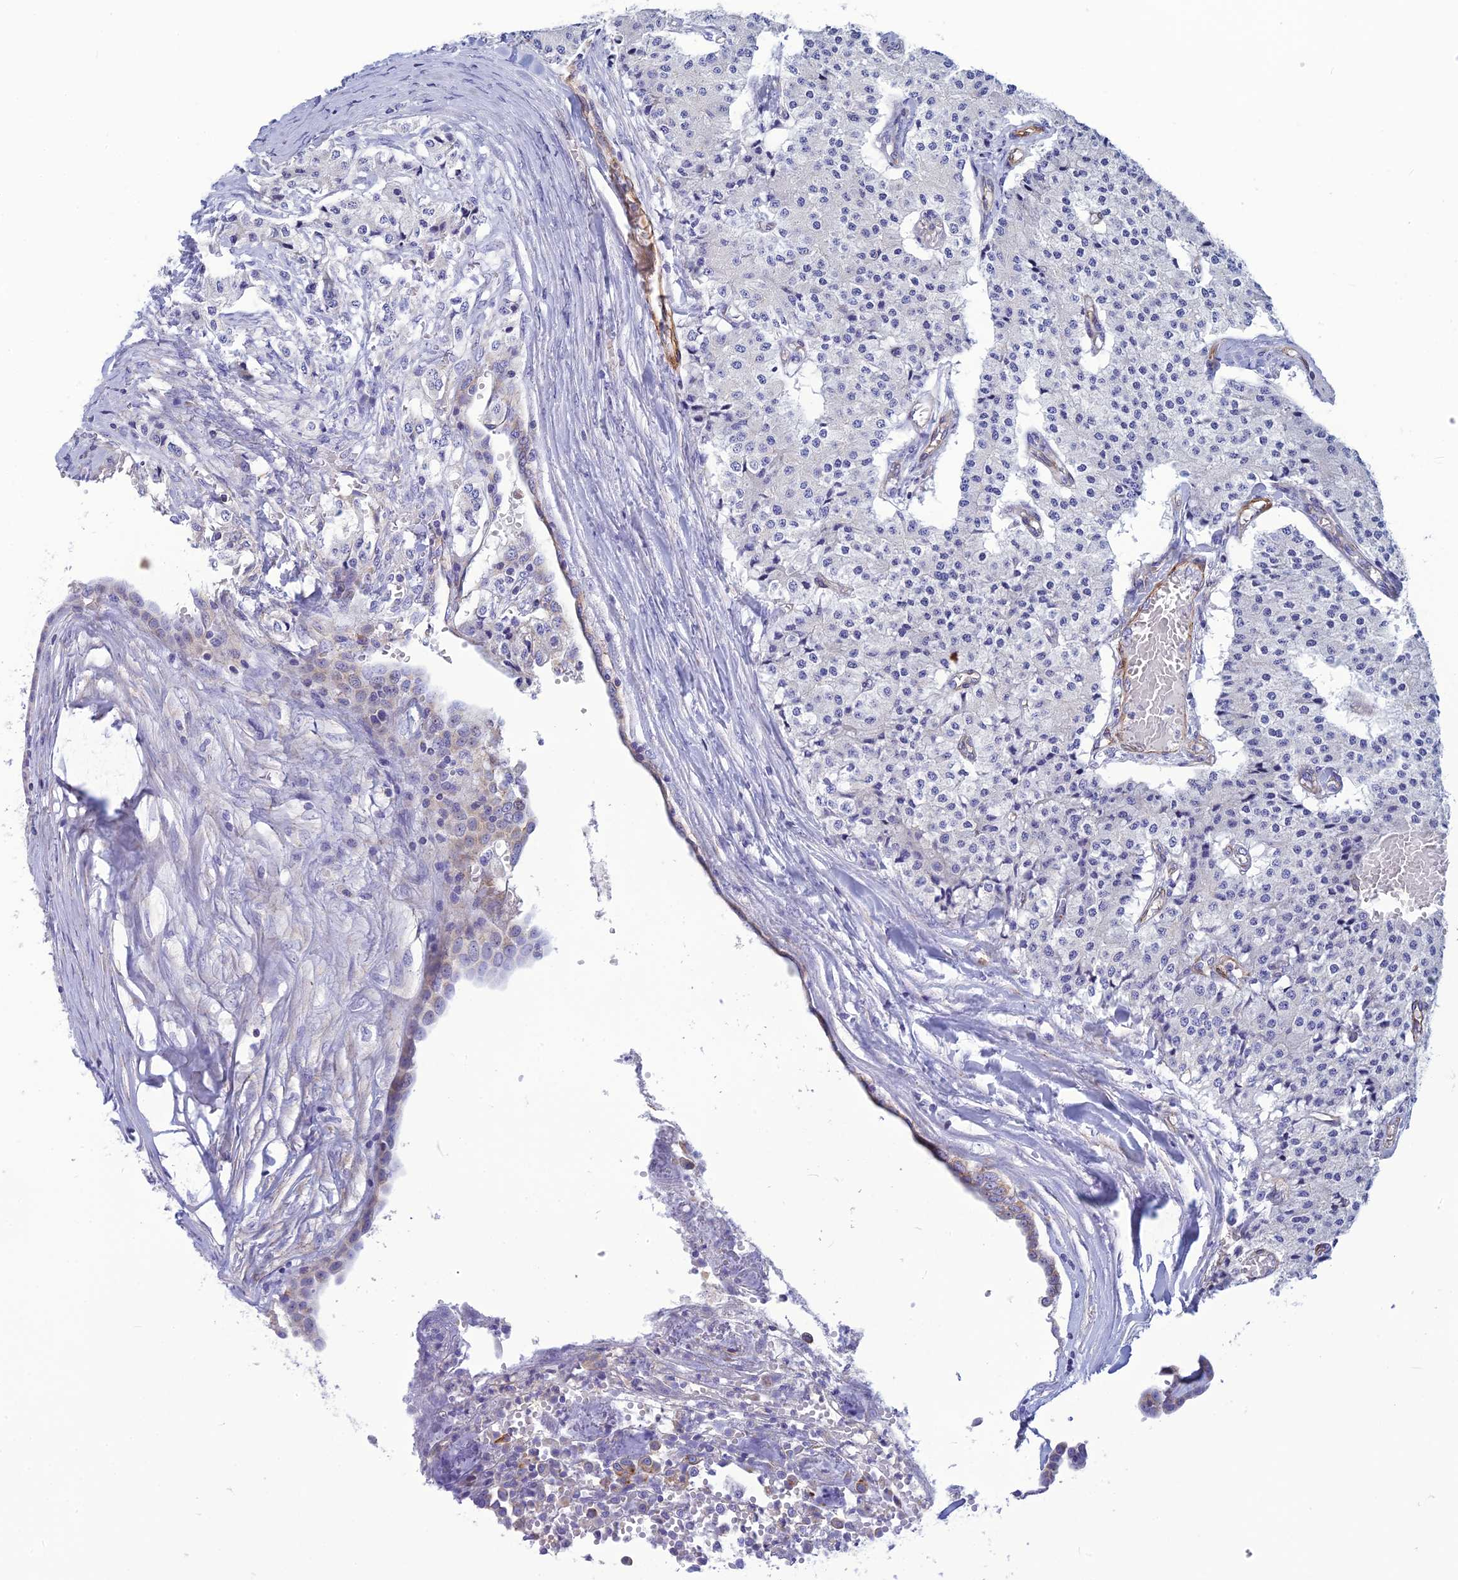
{"staining": {"intensity": "negative", "quantity": "none", "location": "none"}, "tissue": "carcinoid", "cell_type": "Tumor cells", "image_type": "cancer", "snomed": [{"axis": "morphology", "description": "Carcinoid, malignant, NOS"}, {"axis": "topography", "description": "Colon"}], "caption": "This is an immunohistochemistry photomicrograph of carcinoid. There is no positivity in tumor cells.", "gene": "POMGNT1", "patient": {"sex": "female", "age": 52}}